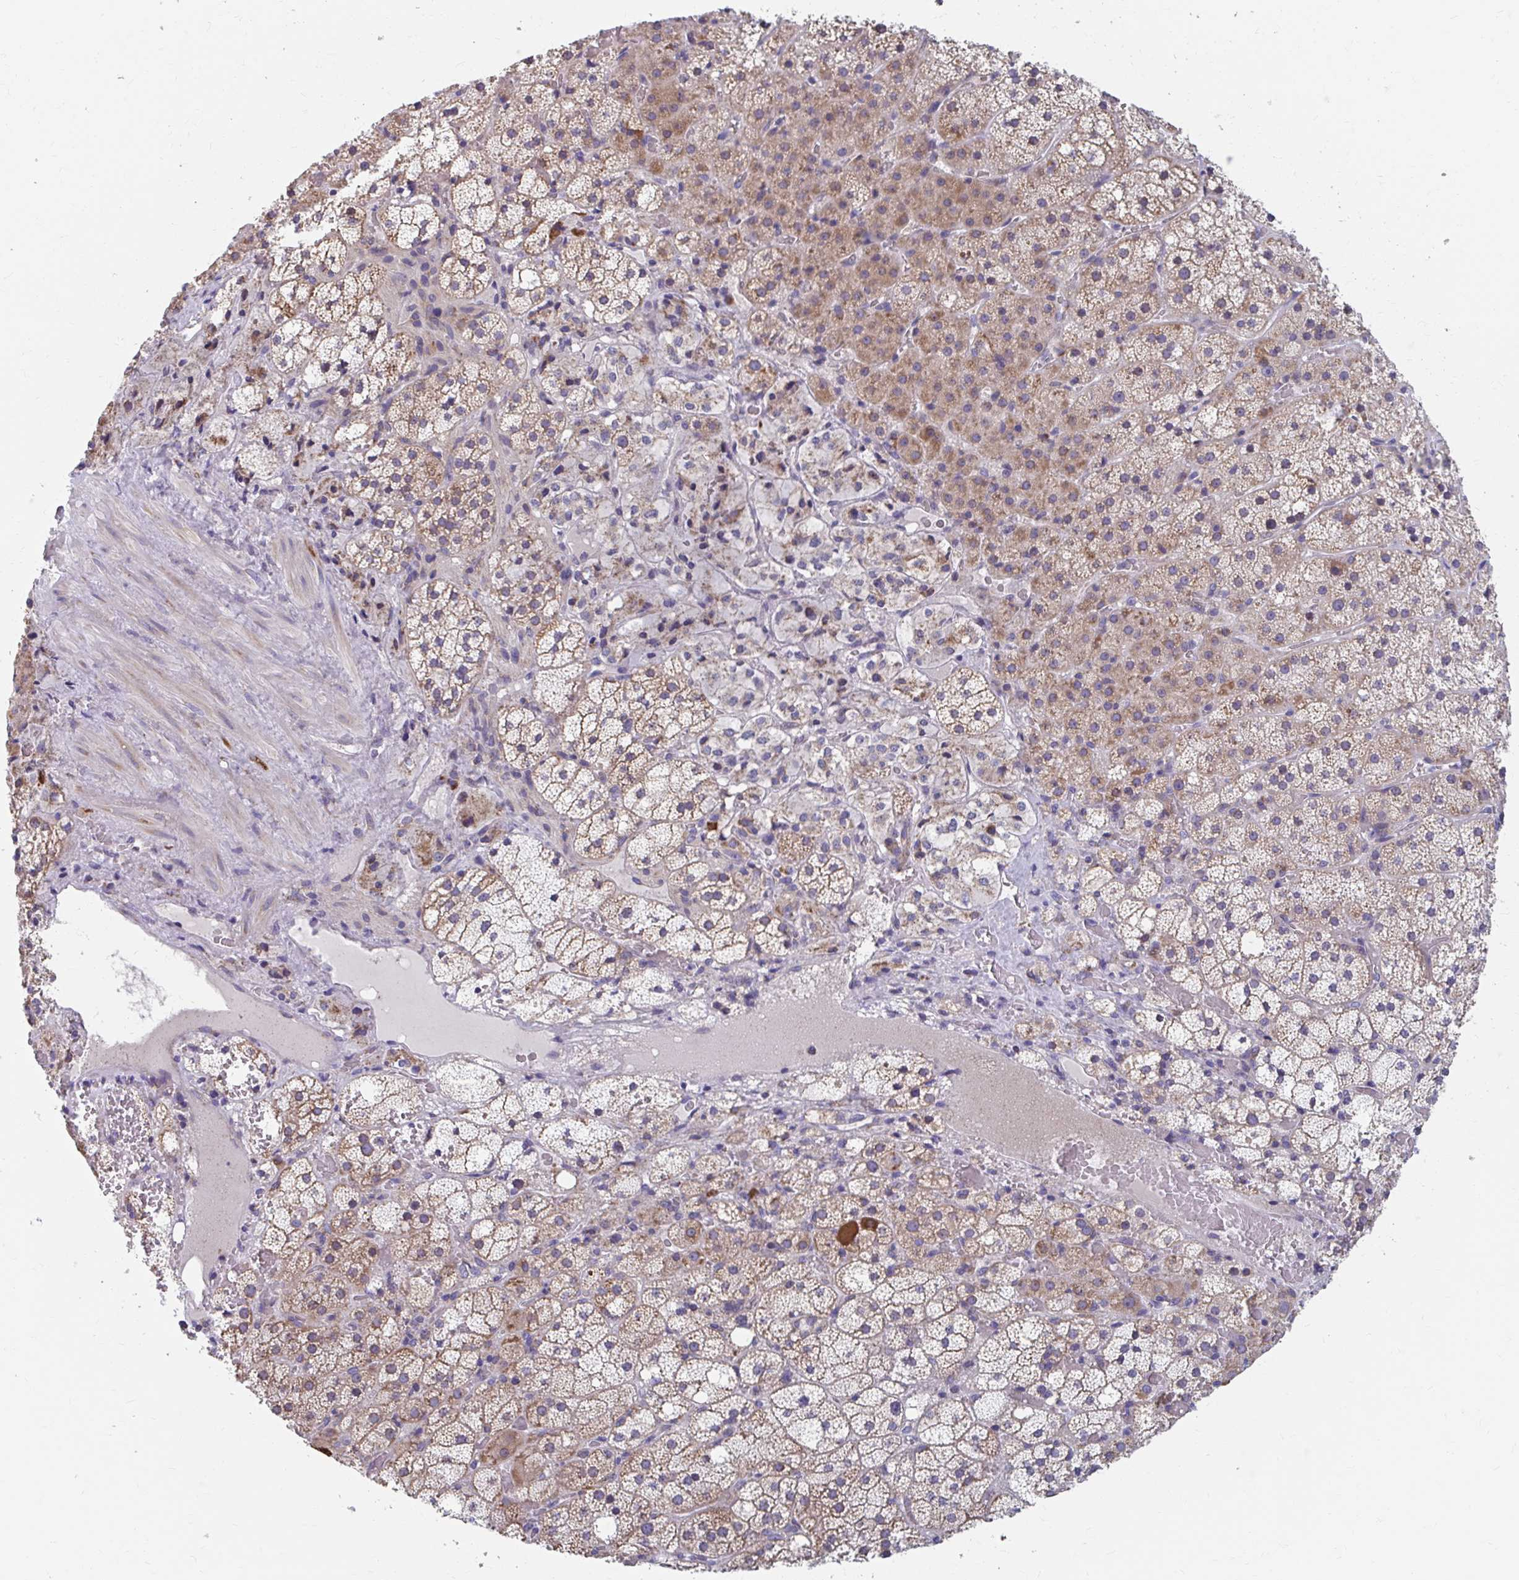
{"staining": {"intensity": "moderate", "quantity": "25%-75%", "location": "cytoplasmic/membranous"}, "tissue": "adrenal gland", "cell_type": "Glandular cells", "image_type": "normal", "snomed": [{"axis": "morphology", "description": "Normal tissue, NOS"}, {"axis": "topography", "description": "Adrenal gland"}], "caption": "About 25%-75% of glandular cells in unremarkable adrenal gland demonstrate moderate cytoplasmic/membranous protein positivity as visualized by brown immunohistochemical staining.", "gene": "RCC1L", "patient": {"sex": "male", "age": 53}}